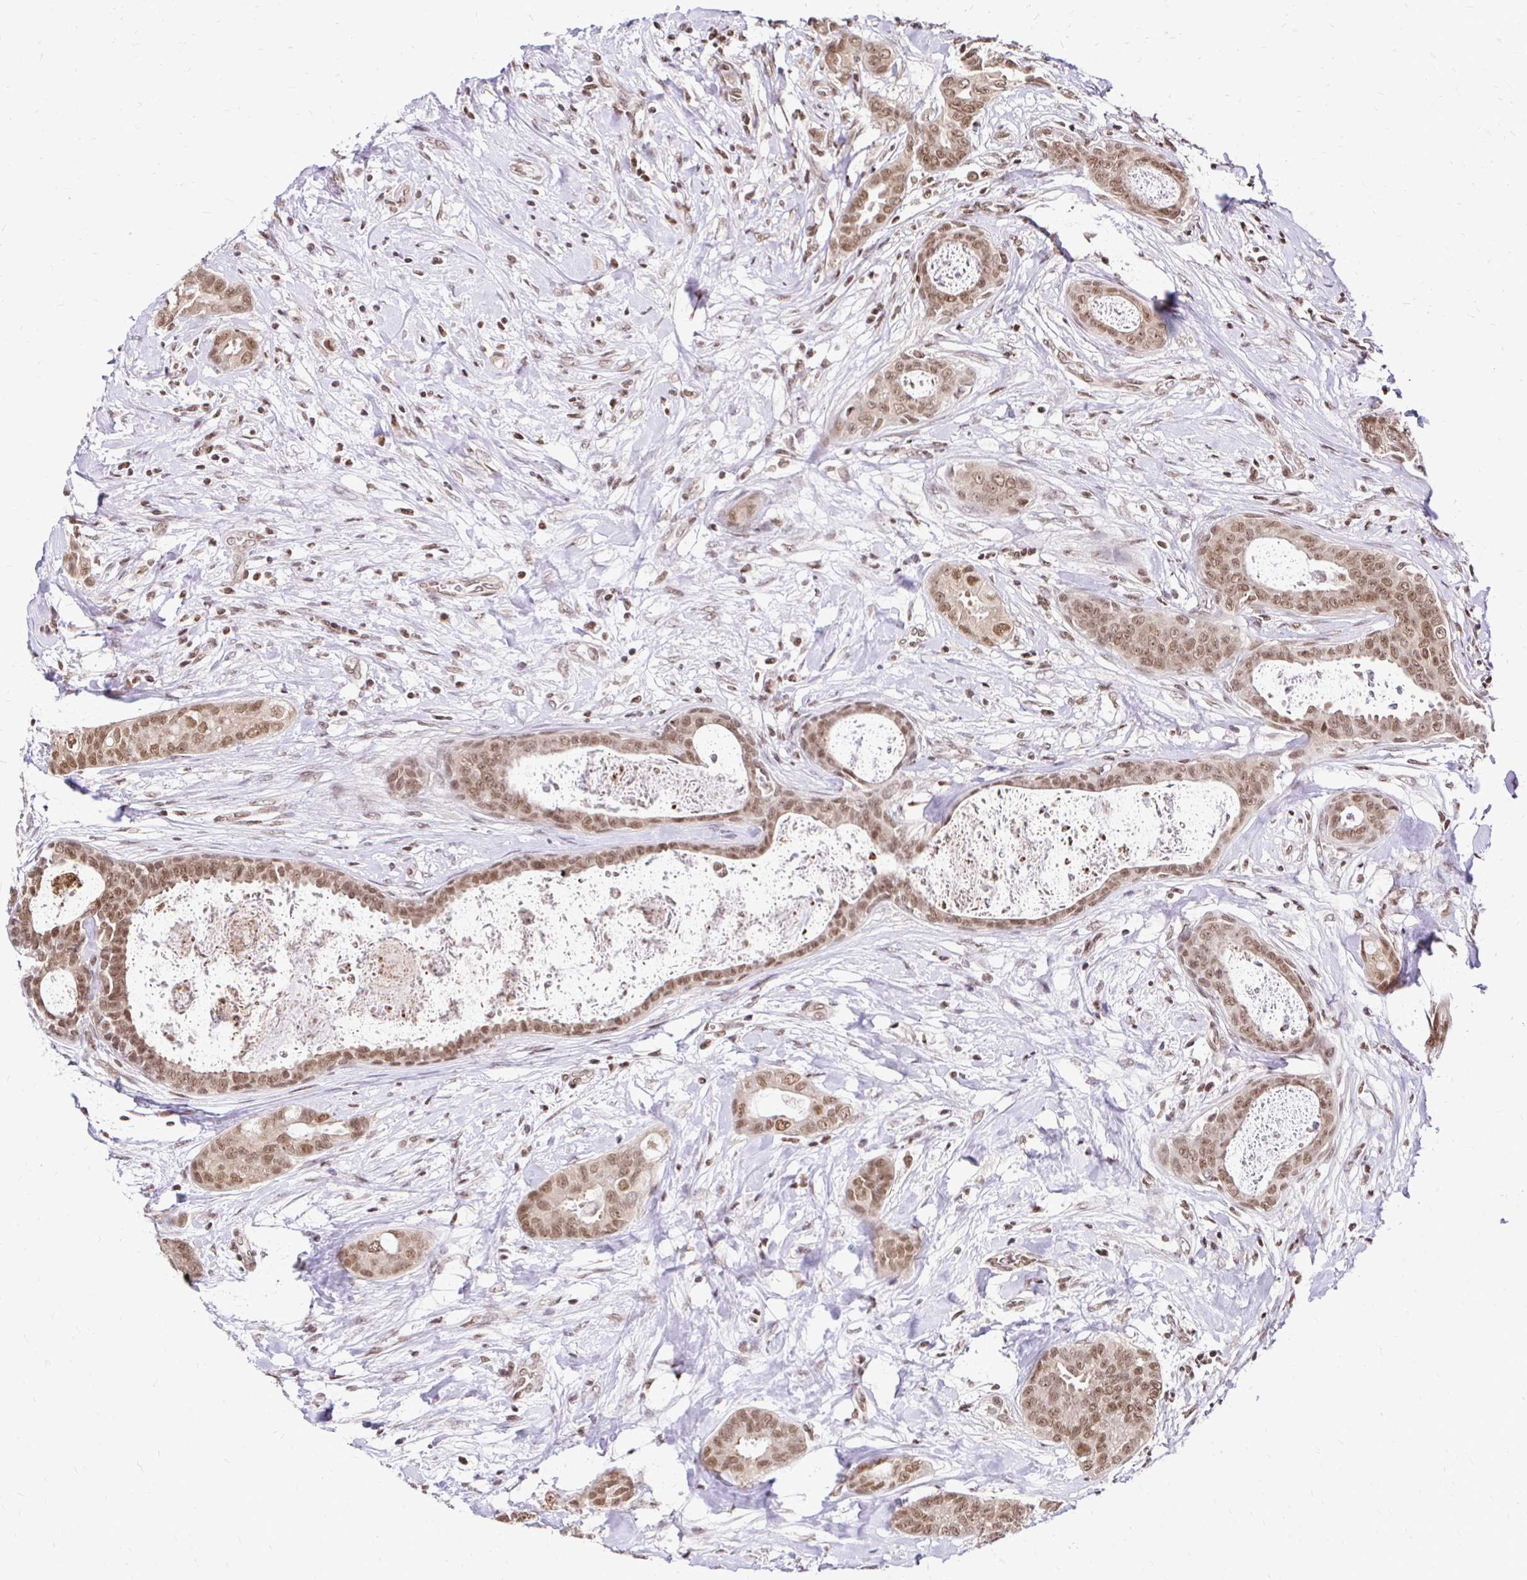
{"staining": {"intensity": "moderate", "quantity": ">75%", "location": "nuclear"}, "tissue": "breast cancer", "cell_type": "Tumor cells", "image_type": "cancer", "snomed": [{"axis": "morphology", "description": "Duct carcinoma"}, {"axis": "topography", "description": "Breast"}], "caption": "Intraductal carcinoma (breast) stained for a protein (brown) displays moderate nuclear positive positivity in approximately >75% of tumor cells.", "gene": "GLYR1", "patient": {"sex": "female", "age": 45}}